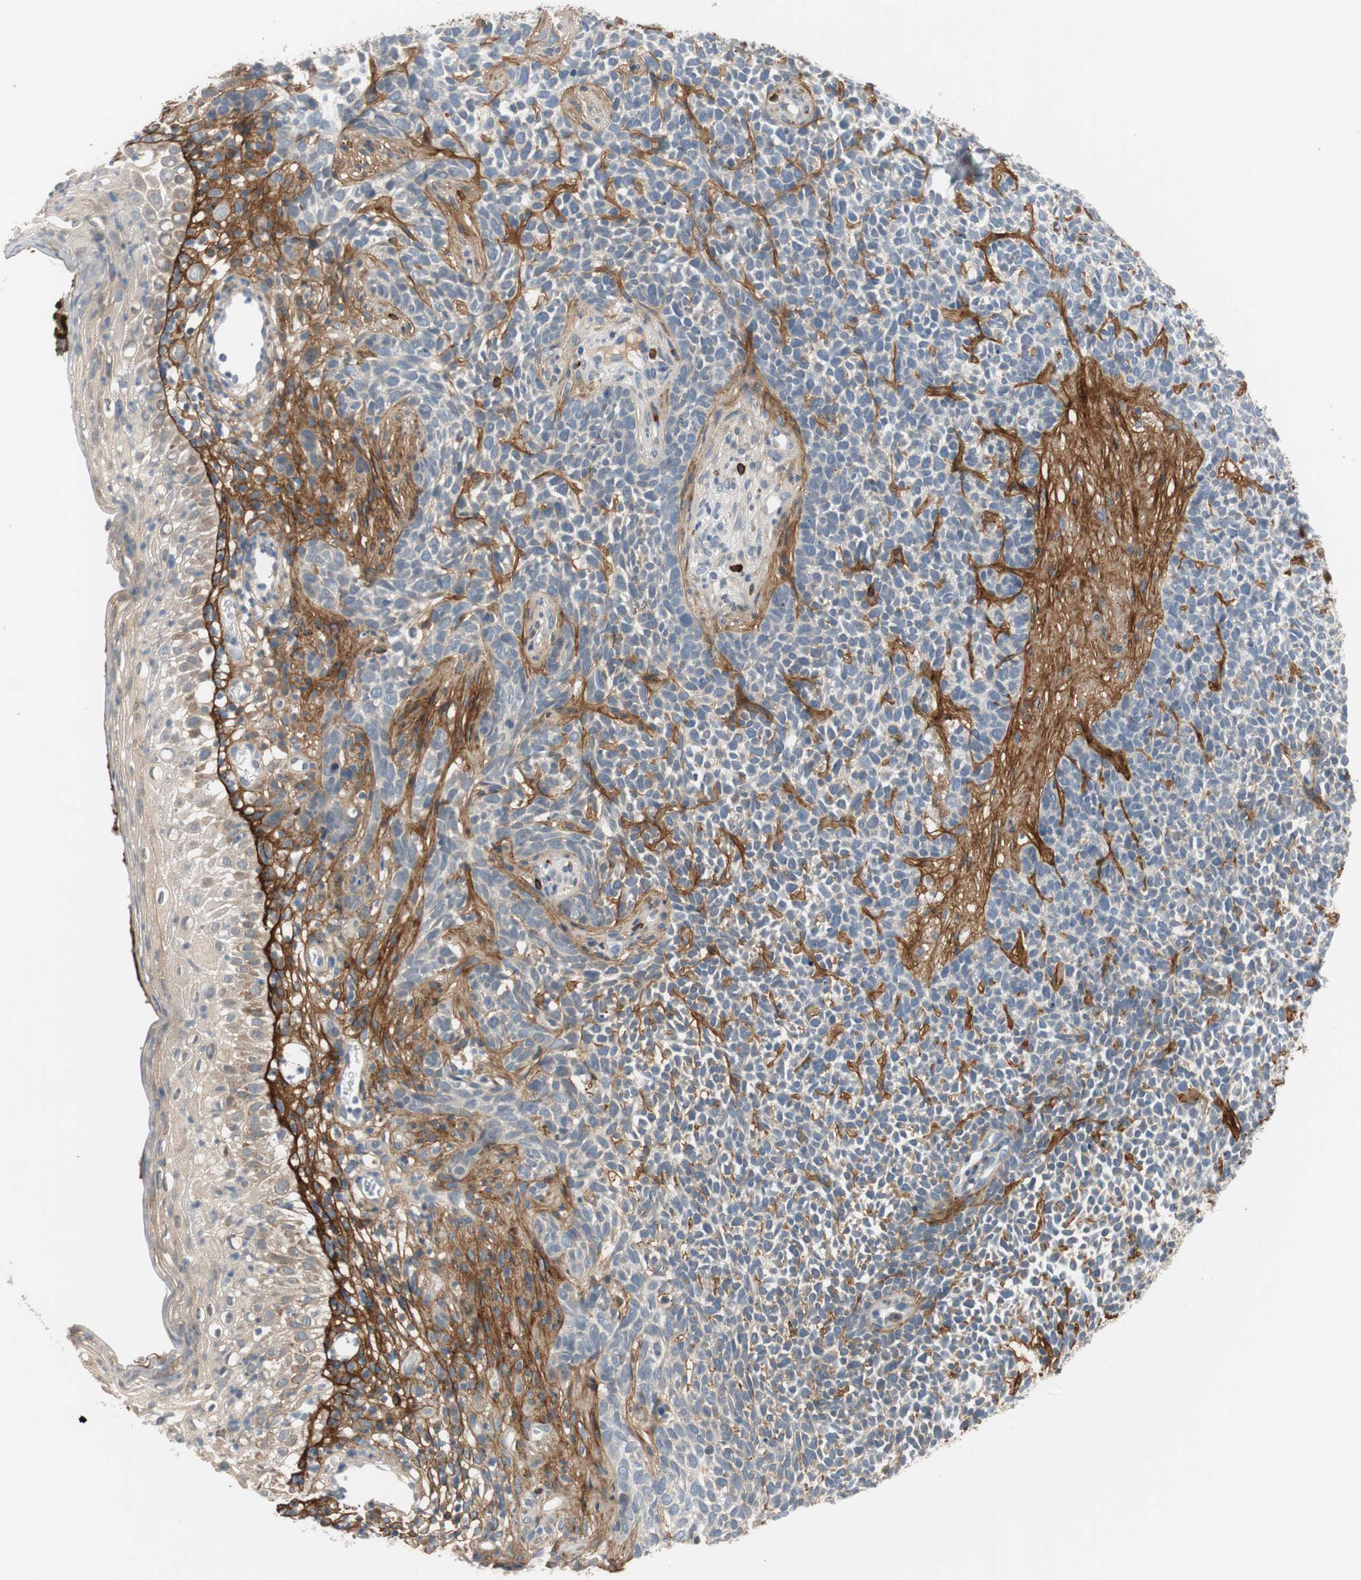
{"staining": {"intensity": "negative", "quantity": "none", "location": "none"}, "tissue": "skin cancer", "cell_type": "Tumor cells", "image_type": "cancer", "snomed": [{"axis": "morphology", "description": "Basal cell carcinoma"}, {"axis": "topography", "description": "Skin"}], "caption": "There is no significant positivity in tumor cells of skin cancer (basal cell carcinoma). (DAB (3,3'-diaminobenzidine) immunohistochemistry, high magnification).", "gene": "COL12A1", "patient": {"sex": "female", "age": 84}}